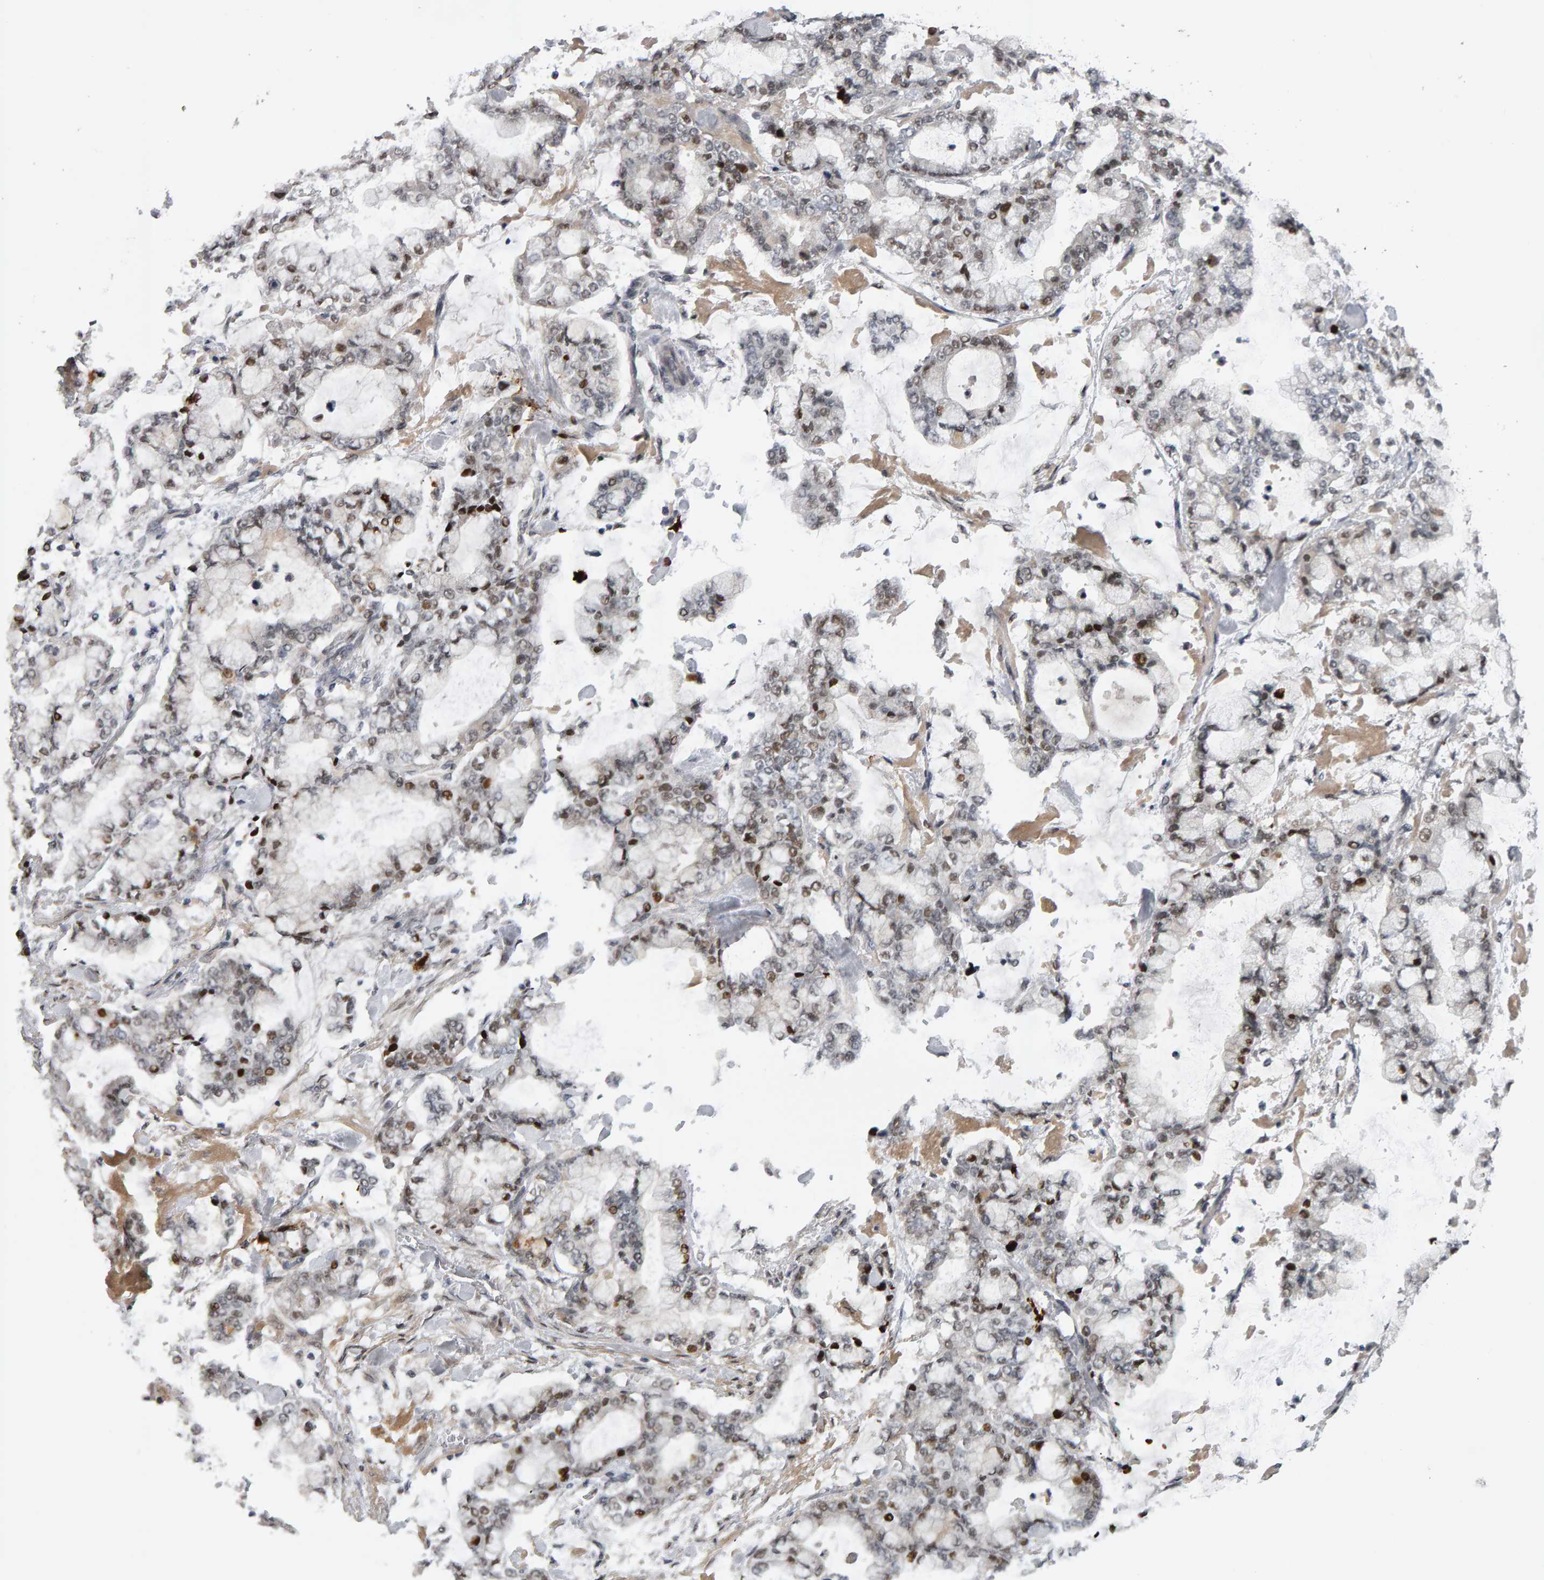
{"staining": {"intensity": "moderate", "quantity": ">75%", "location": "nuclear"}, "tissue": "stomach cancer", "cell_type": "Tumor cells", "image_type": "cancer", "snomed": [{"axis": "morphology", "description": "Normal tissue, NOS"}, {"axis": "morphology", "description": "Adenocarcinoma, NOS"}, {"axis": "topography", "description": "Stomach, upper"}, {"axis": "topography", "description": "Stomach"}], "caption": "Tumor cells demonstrate medium levels of moderate nuclear positivity in about >75% of cells in stomach cancer (adenocarcinoma). (Stains: DAB (3,3'-diaminobenzidine) in brown, nuclei in blue, Microscopy: brightfield microscopy at high magnification).", "gene": "IPO8", "patient": {"sex": "male", "age": 76}}